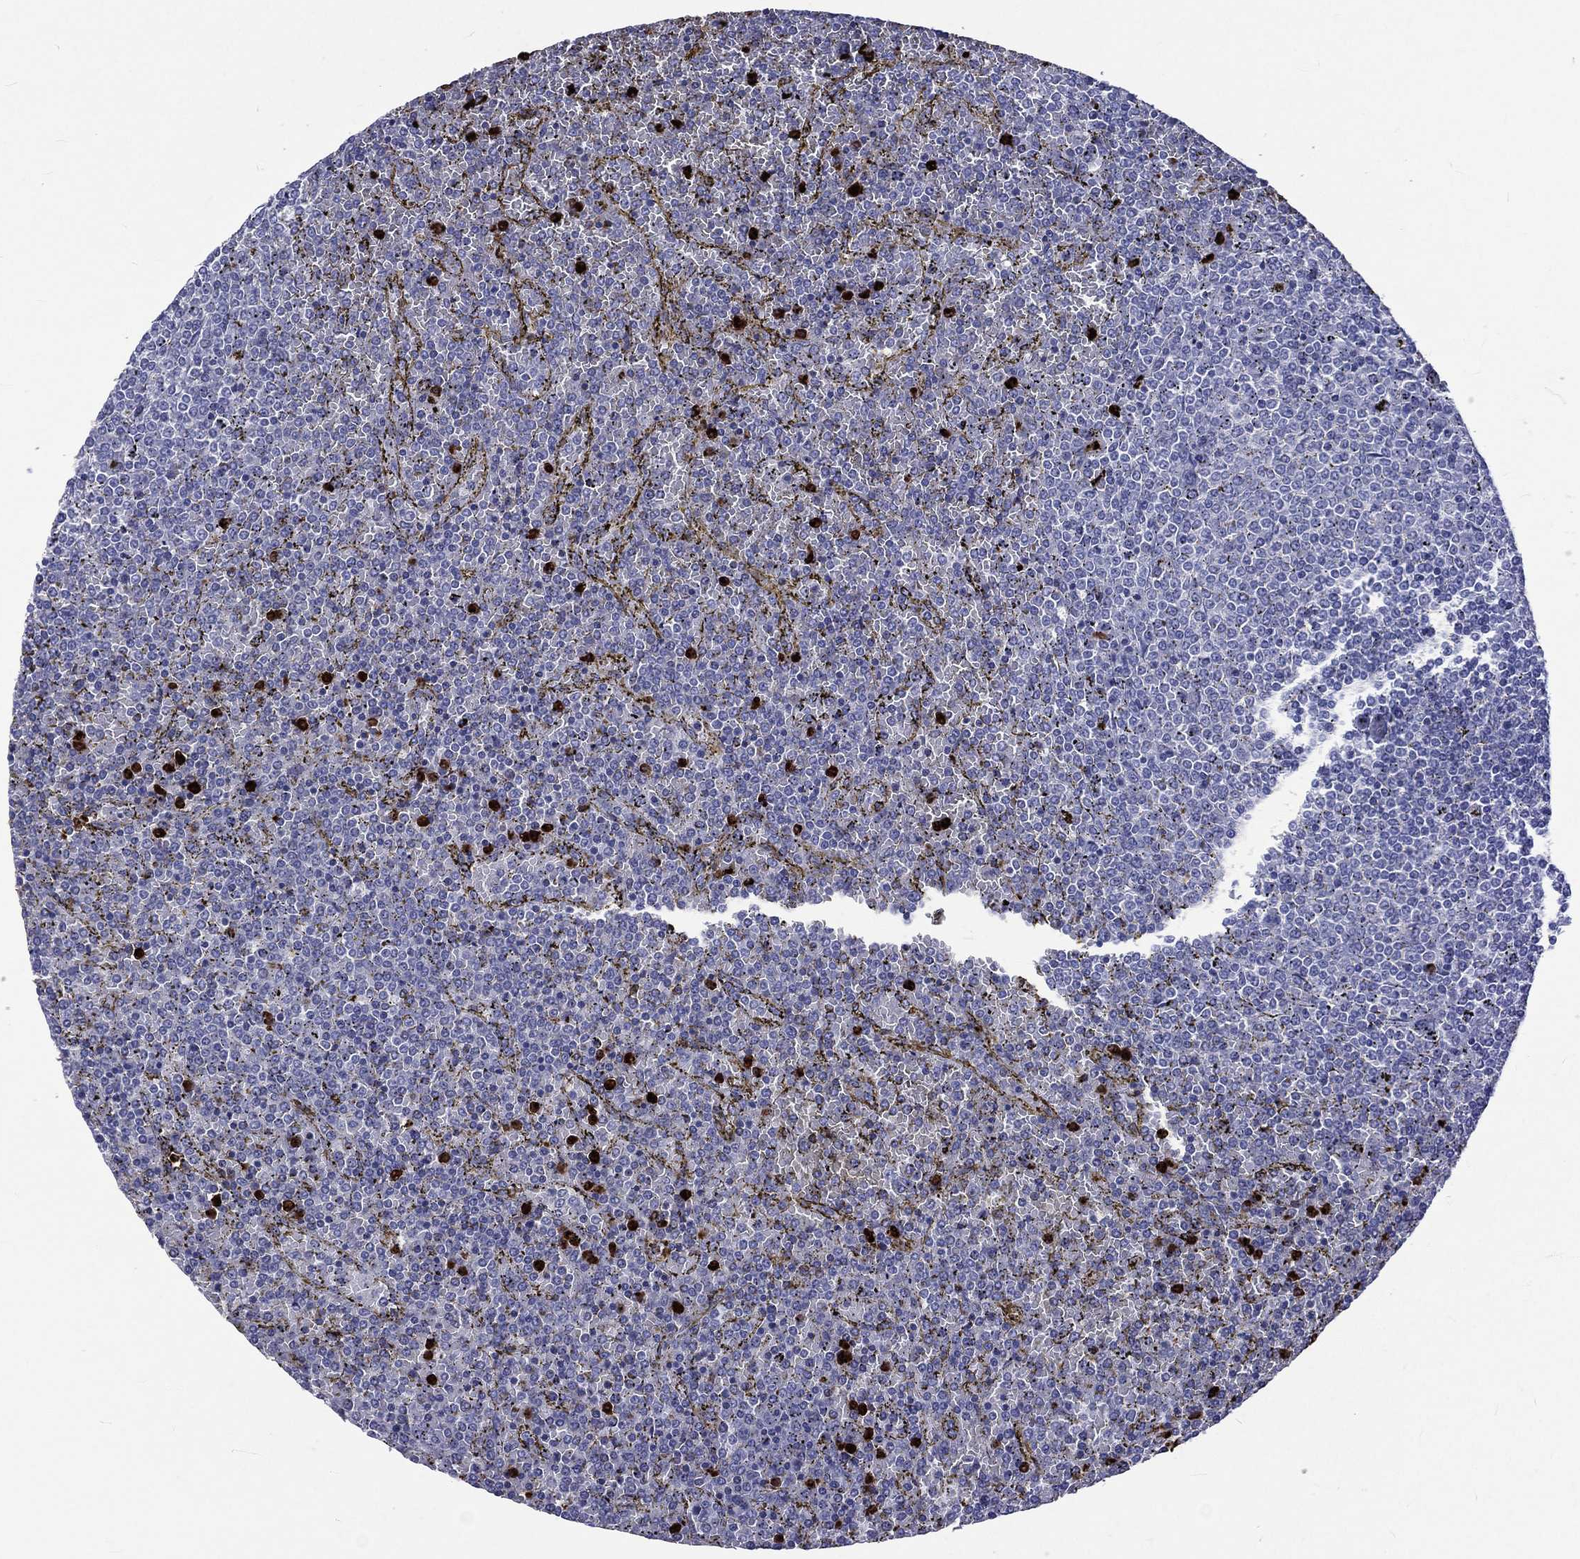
{"staining": {"intensity": "negative", "quantity": "none", "location": "none"}, "tissue": "lymphoma", "cell_type": "Tumor cells", "image_type": "cancer", "snomed": [{"axis": "morphology", "description": "Malignant lymphoma, non-Hodgkin's type, Low grade"}, {"axis": "topography", "description": "Spleen"}], "caption": "Tumor cells are negative for protein expression in human lymphoma.", "gene": "ELANE", "patient": {"sex": "female", "age": 77}}